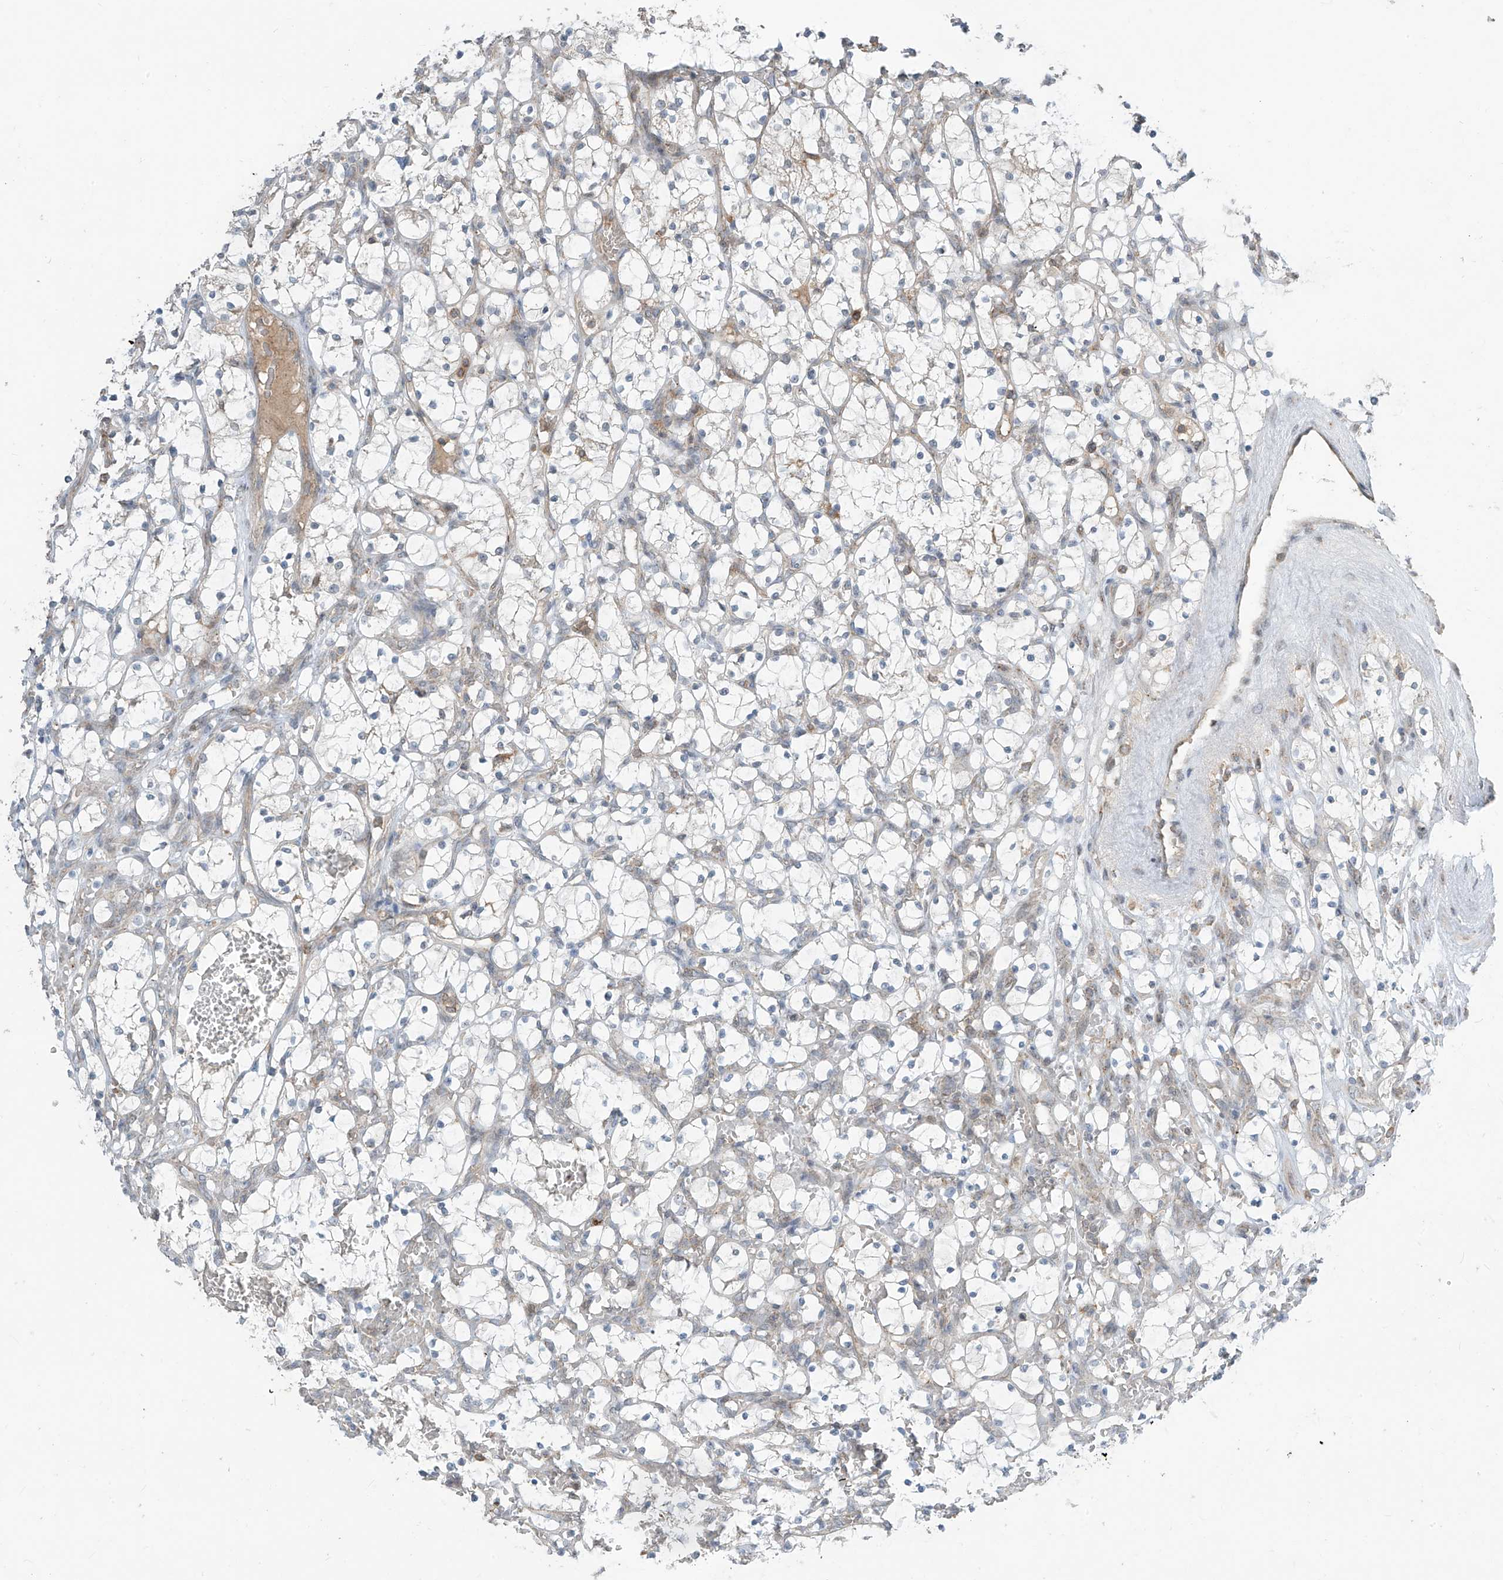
{"staining": {"intensity": "negative", "quantity": "none", "location": "none"}, "tissue": "renal cancer", "cell_type": "Tumor cells", "image_type": "cancer", "snomed": [{"axis": "morphology", "description": "Adenocarcinoma, NOS"}, {"axis": "topography", "description": "Kidney"}], "caption": "Immunohistochemical staining of adenocarcinoma (renal) demonstrates no significant staining in tumor cells. Nuclei are stained in blue.", "gene": "PARVG", "patient": {"sex": "female", "age": 69}}